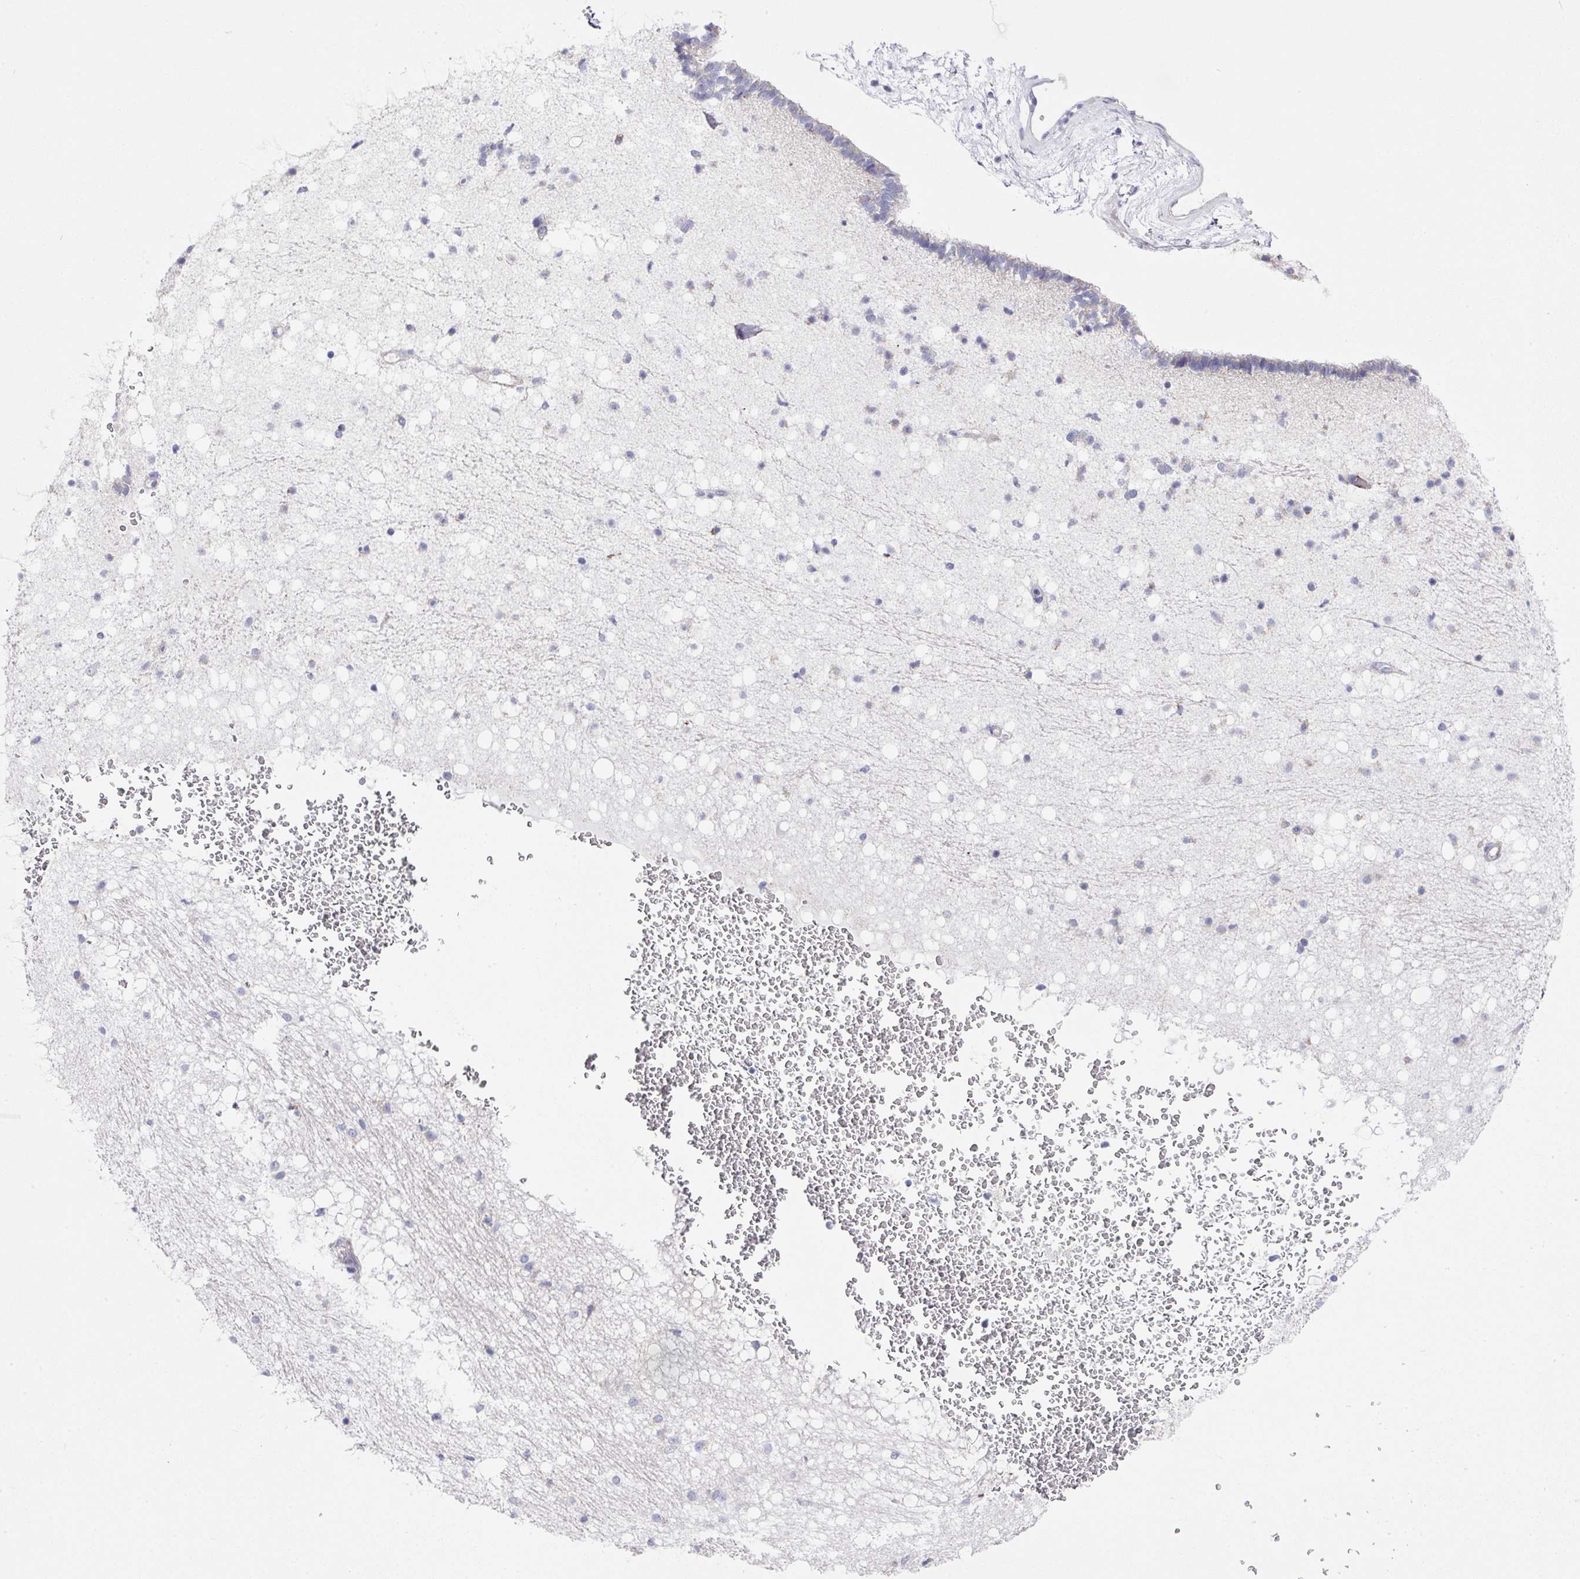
{"staining": {"intensity": "weak", "quantity": "<25%", "location": "cytoplasmic/membranous"}, "tissue": "caudate", "cell_type": "Glial cells", "image_type": "normal", "snomed": [{"axis": "morphology", "description": "Normal tissue, NOS"}, {"axis": "topography", "description": "Lateral ventricle wall"}], "caption": "Caudate stained for a protein using IHC reveals no positivity glial cells.", "gene": "CLDN1", "patient": {"sex": "male", "age": 37}}